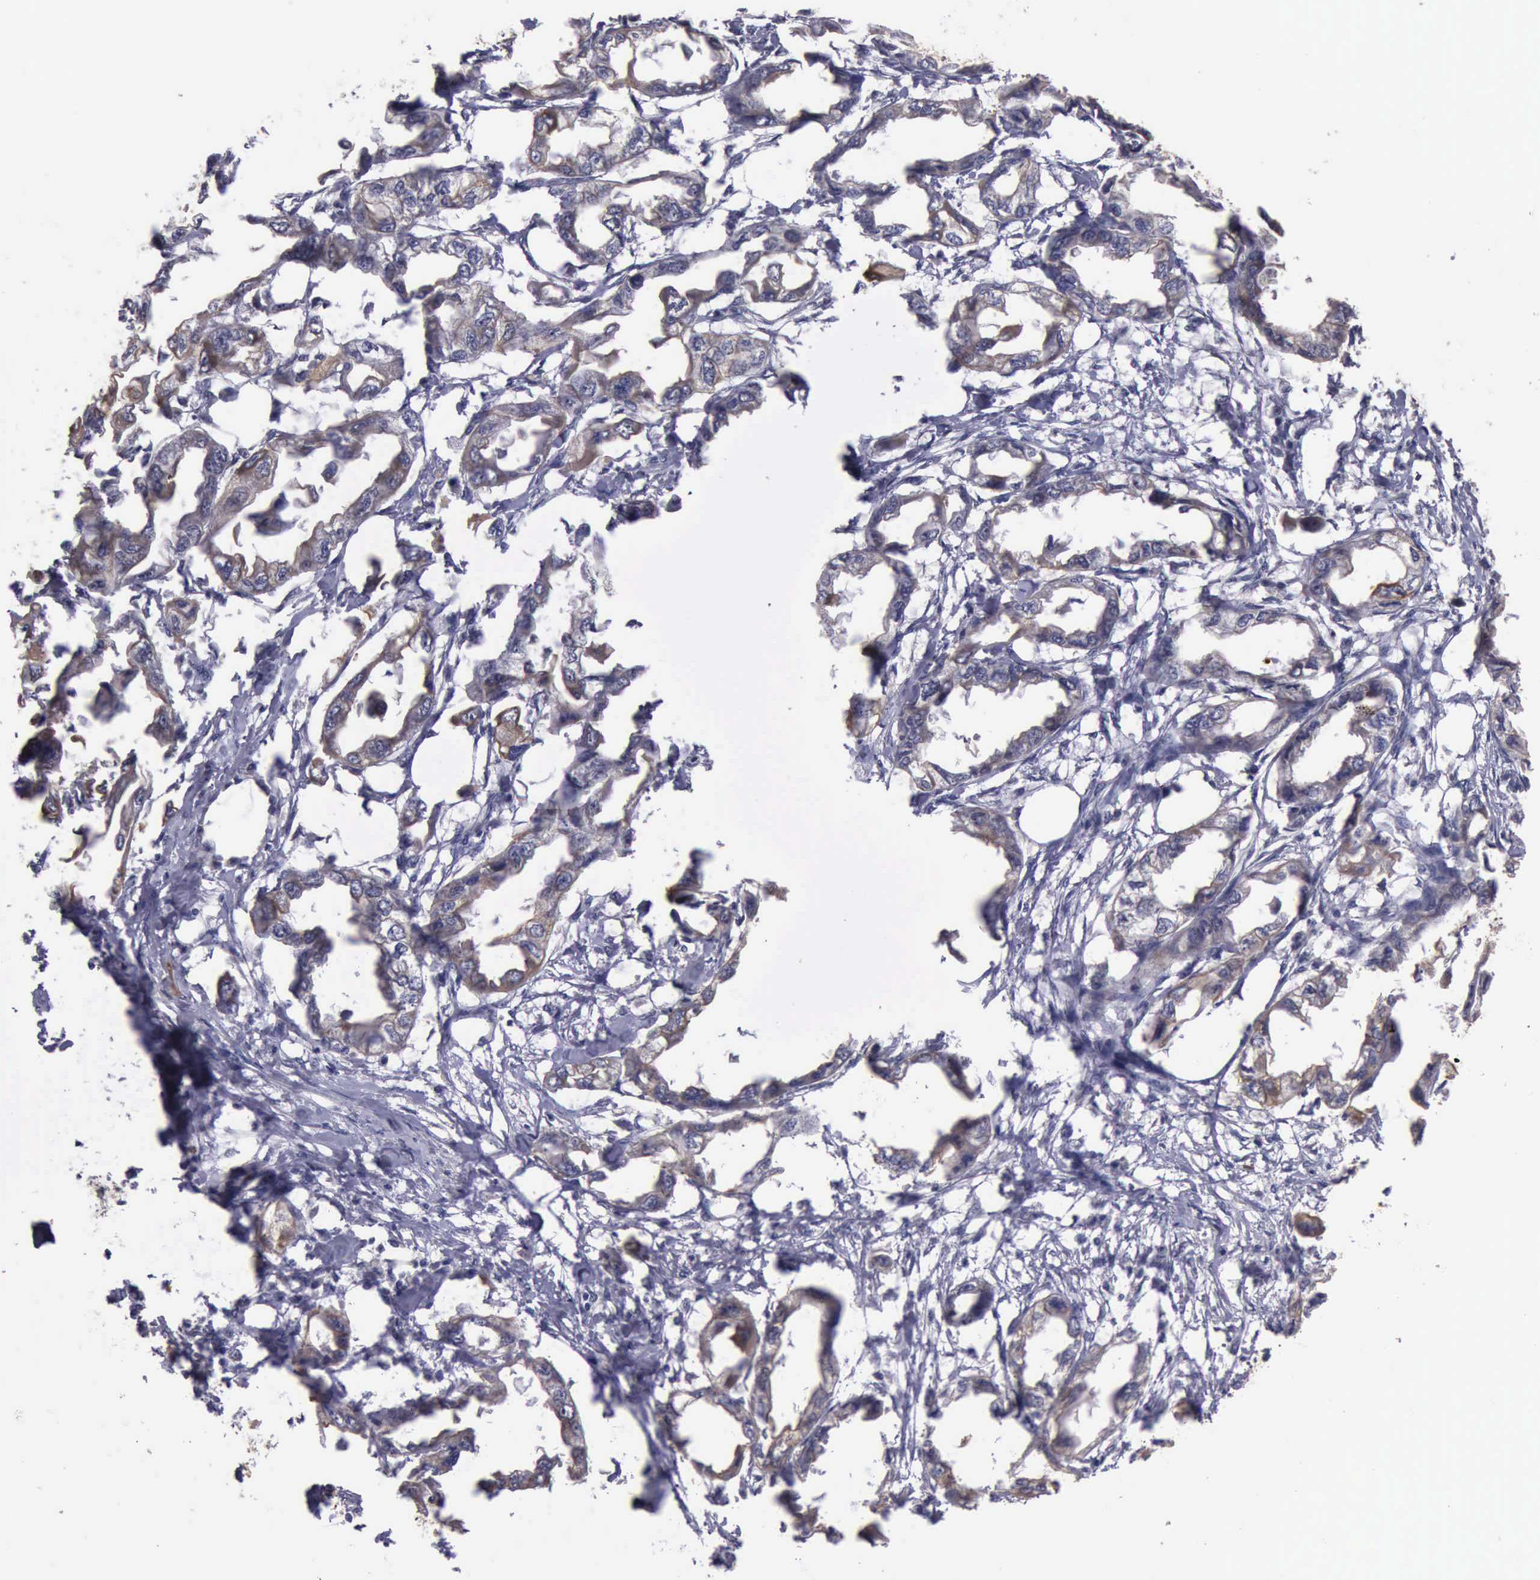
{"staining": {"intensity": "negative", "quantity": "none", "location": "none"}, "tissue": "endometrial cancer", "cell_type": "Tumor cells", "image_type": "cancer", "snomed": [{"axis": "morphology", "description": "Adenocarcinoma, NOS"}, {"axis": "topography", "description": "Endometrium"}], "caption": "Immunohistochemistry of human endometrial cancer (adenocarcinoma) displays no staining in tumor cells. (DAB immunohistochemistry with hematoxylin counter stain).", "gene": "RAB39B", "patient": {"sex": "female", "age": 67}}